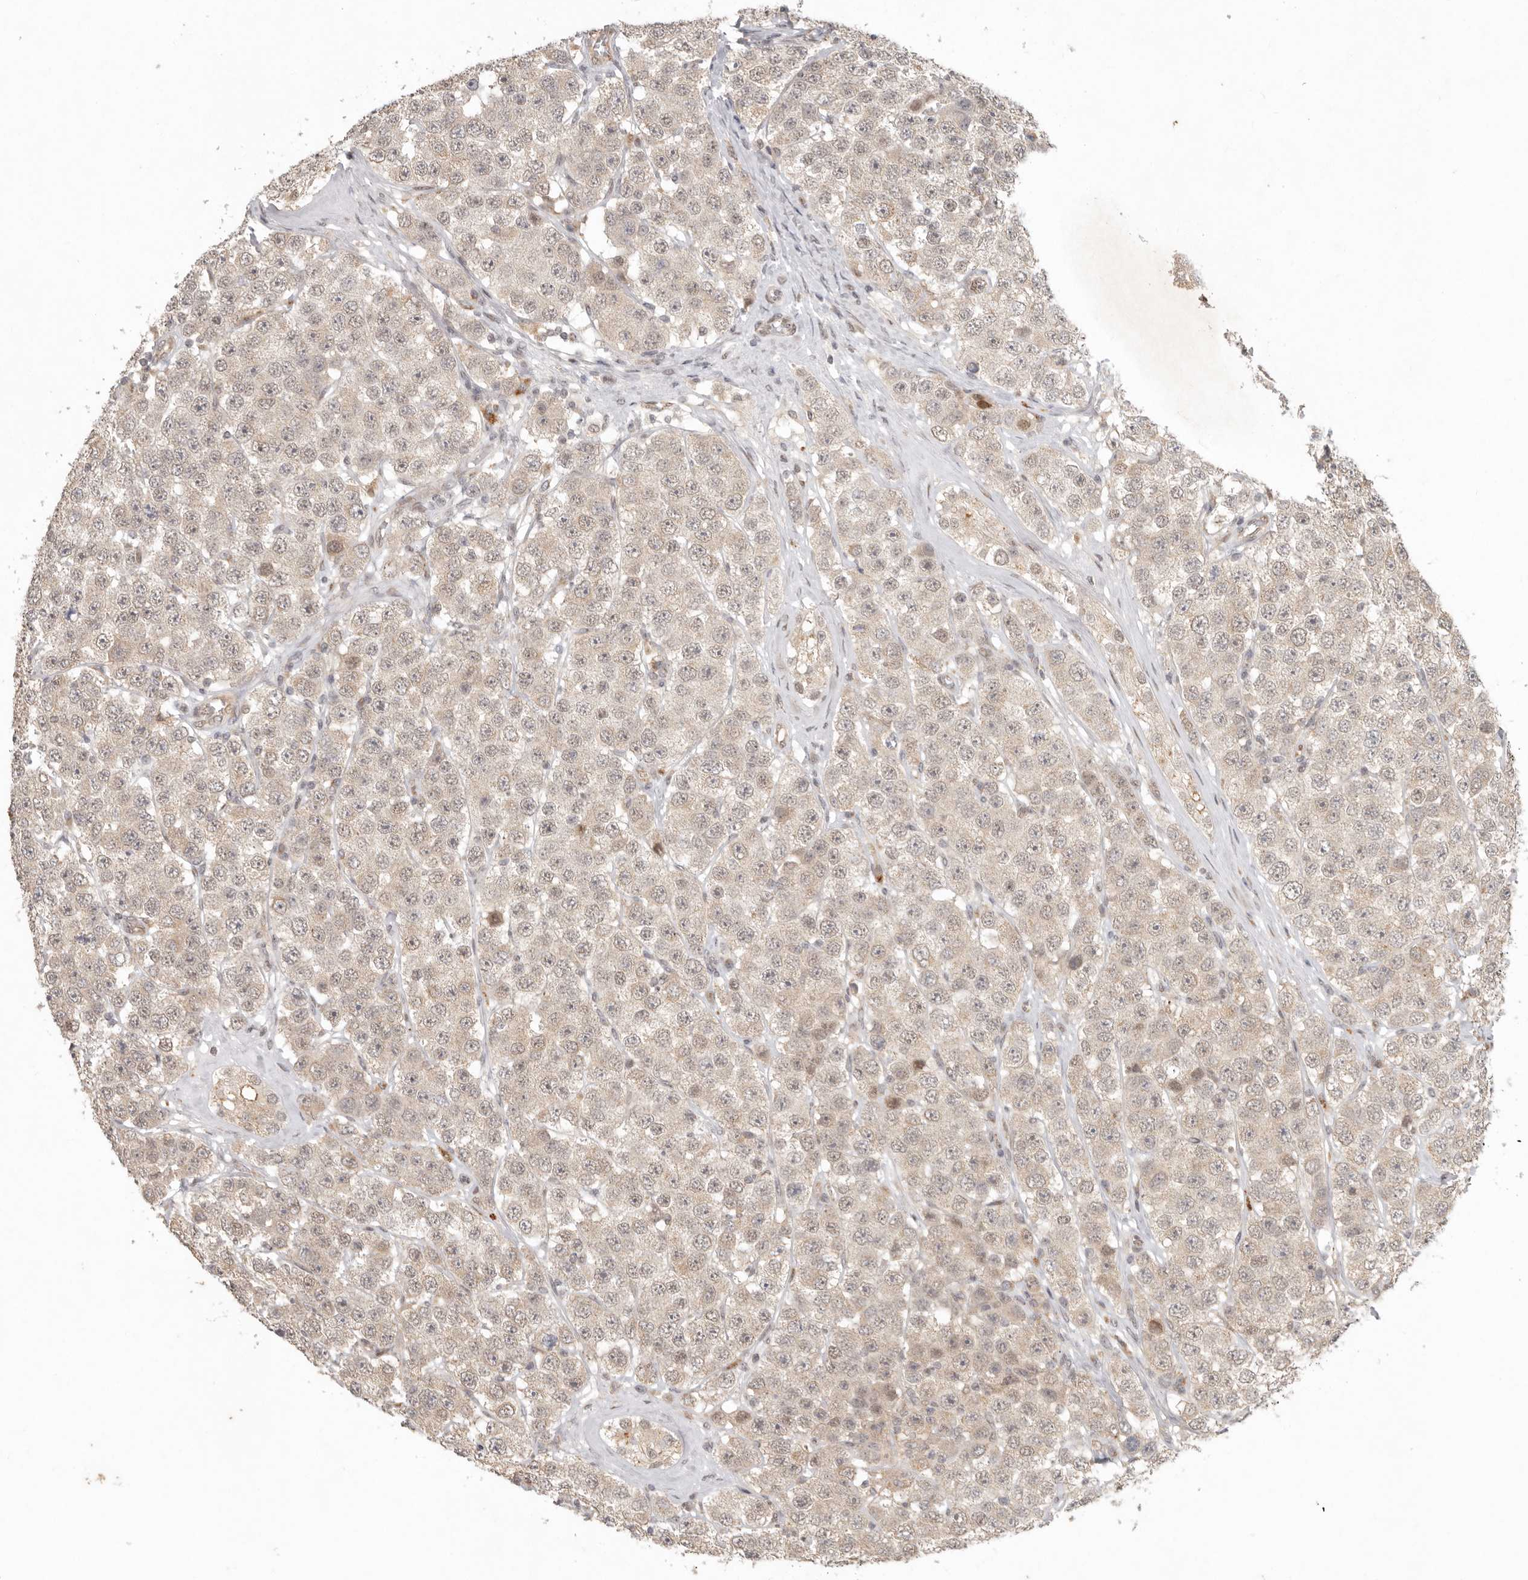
{"staining": {"intensity": "weak", "quantity": ">75%", "location": "cytoplasmic/membranous"}, "tissue": "testis cancer", "cell_type": "Tumor cells", "image_type": "cancer", "snomed": [{"axis": "morphology", "description": "Seminoma, NOS"}, {"axis": "topography", "description": "Testis"}], "caption": "Testis seminoma was stained to show a protein in brown. There is low levels of weak cytoplasmic/membranous staining in approximately >75% of tumor cells. (DAB IHC with brightfield microscopy, high magnification).", "gene": "LRRC75A", "patient": {"sex": "male", "age": 28}}